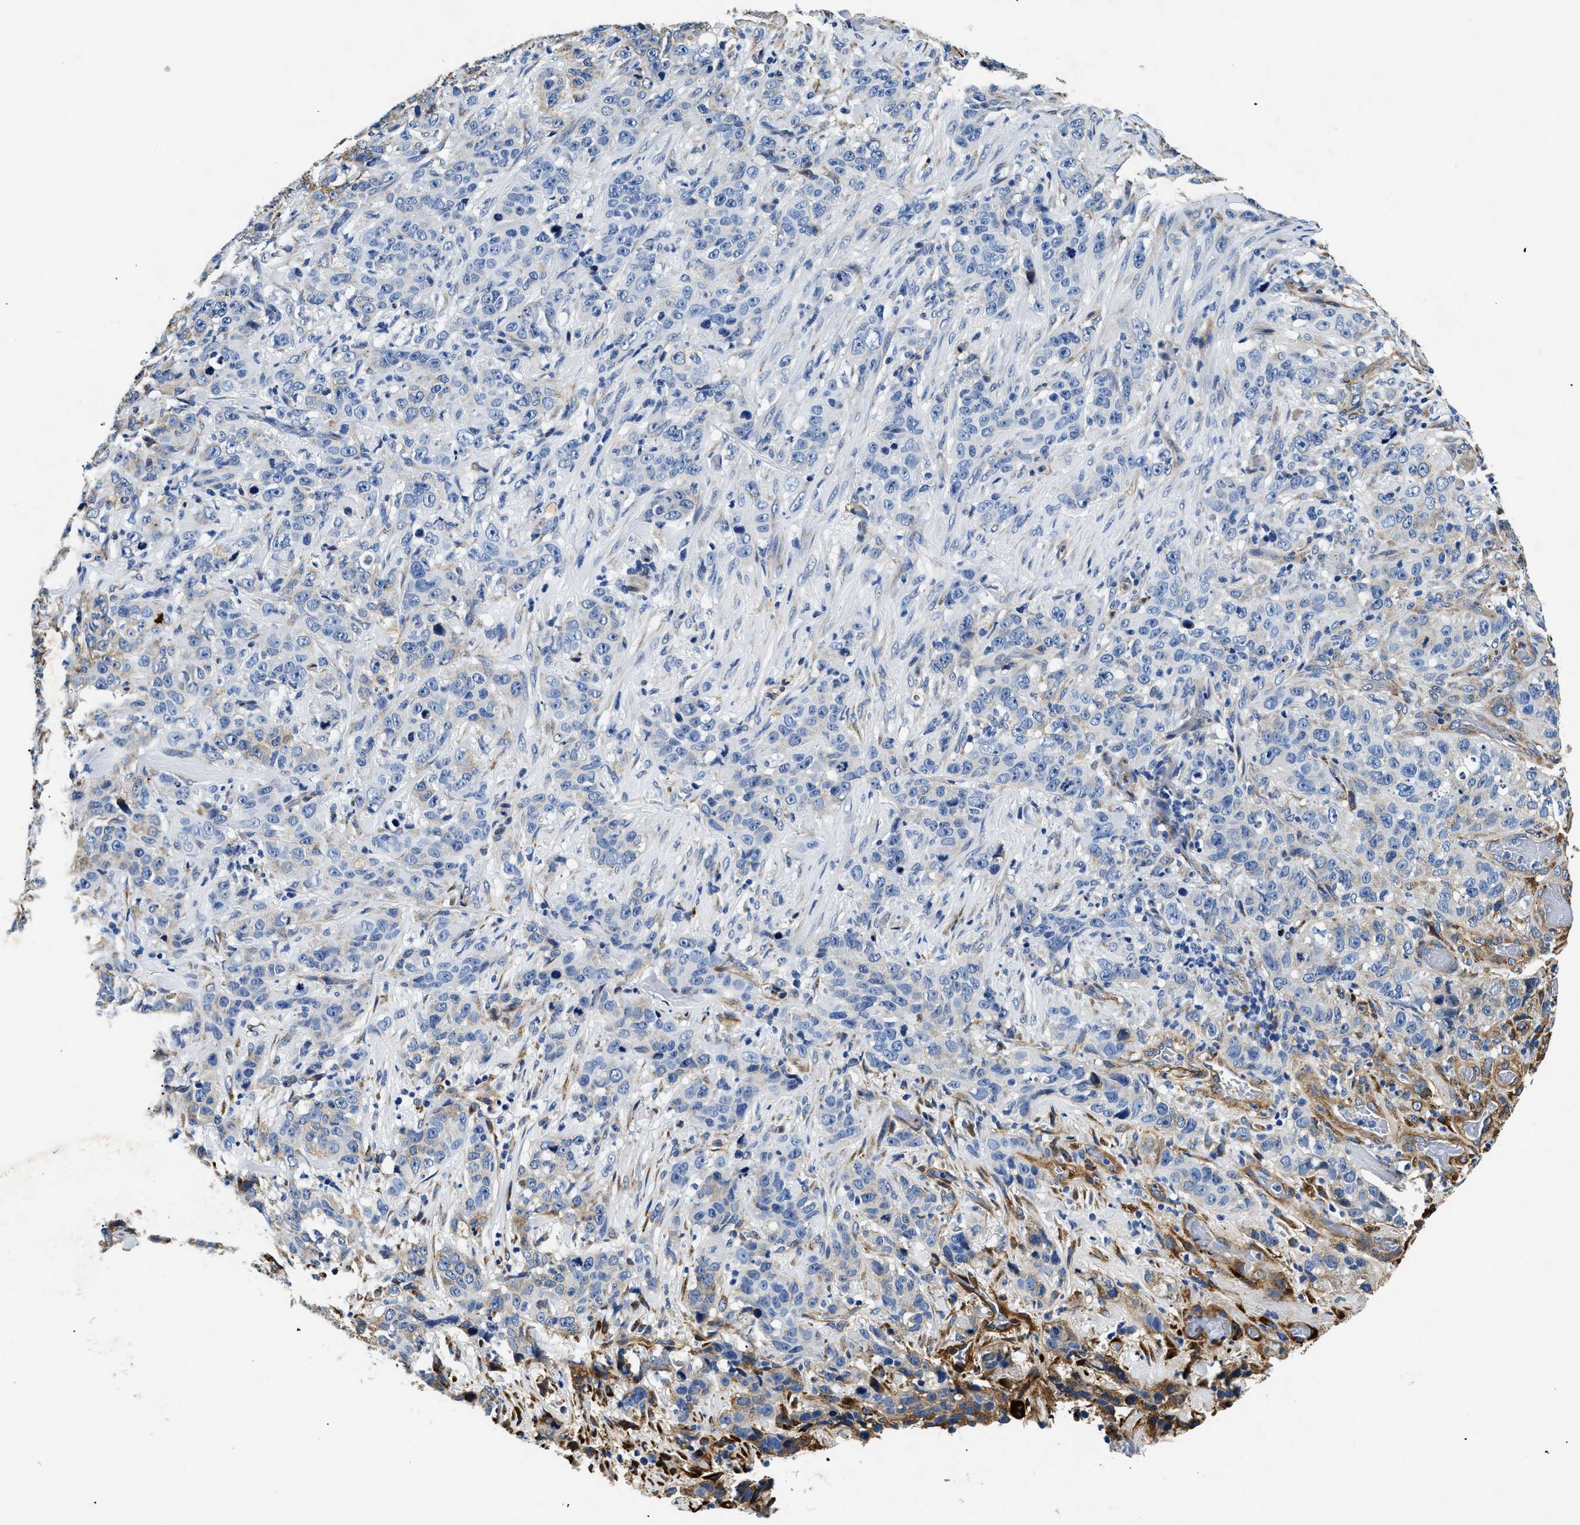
{"staining": {"intensity": "negative", "quantity": "none", "location": "none"}, "tissue": "stomach cancer", "cell_type": "Tumor cells", "image_type": "cancer", "snomed": [{"axis": "morphology", "description": "Adenocarcinoma, NOS"}, {"axis": "topography", "description": "Stomach"}], "caption": "IHC of stomach adenocarcinoma exhibits no staining in tumor cells.", "gene": "LAMA3", "patient": {"sex": "male", "age": 48}}